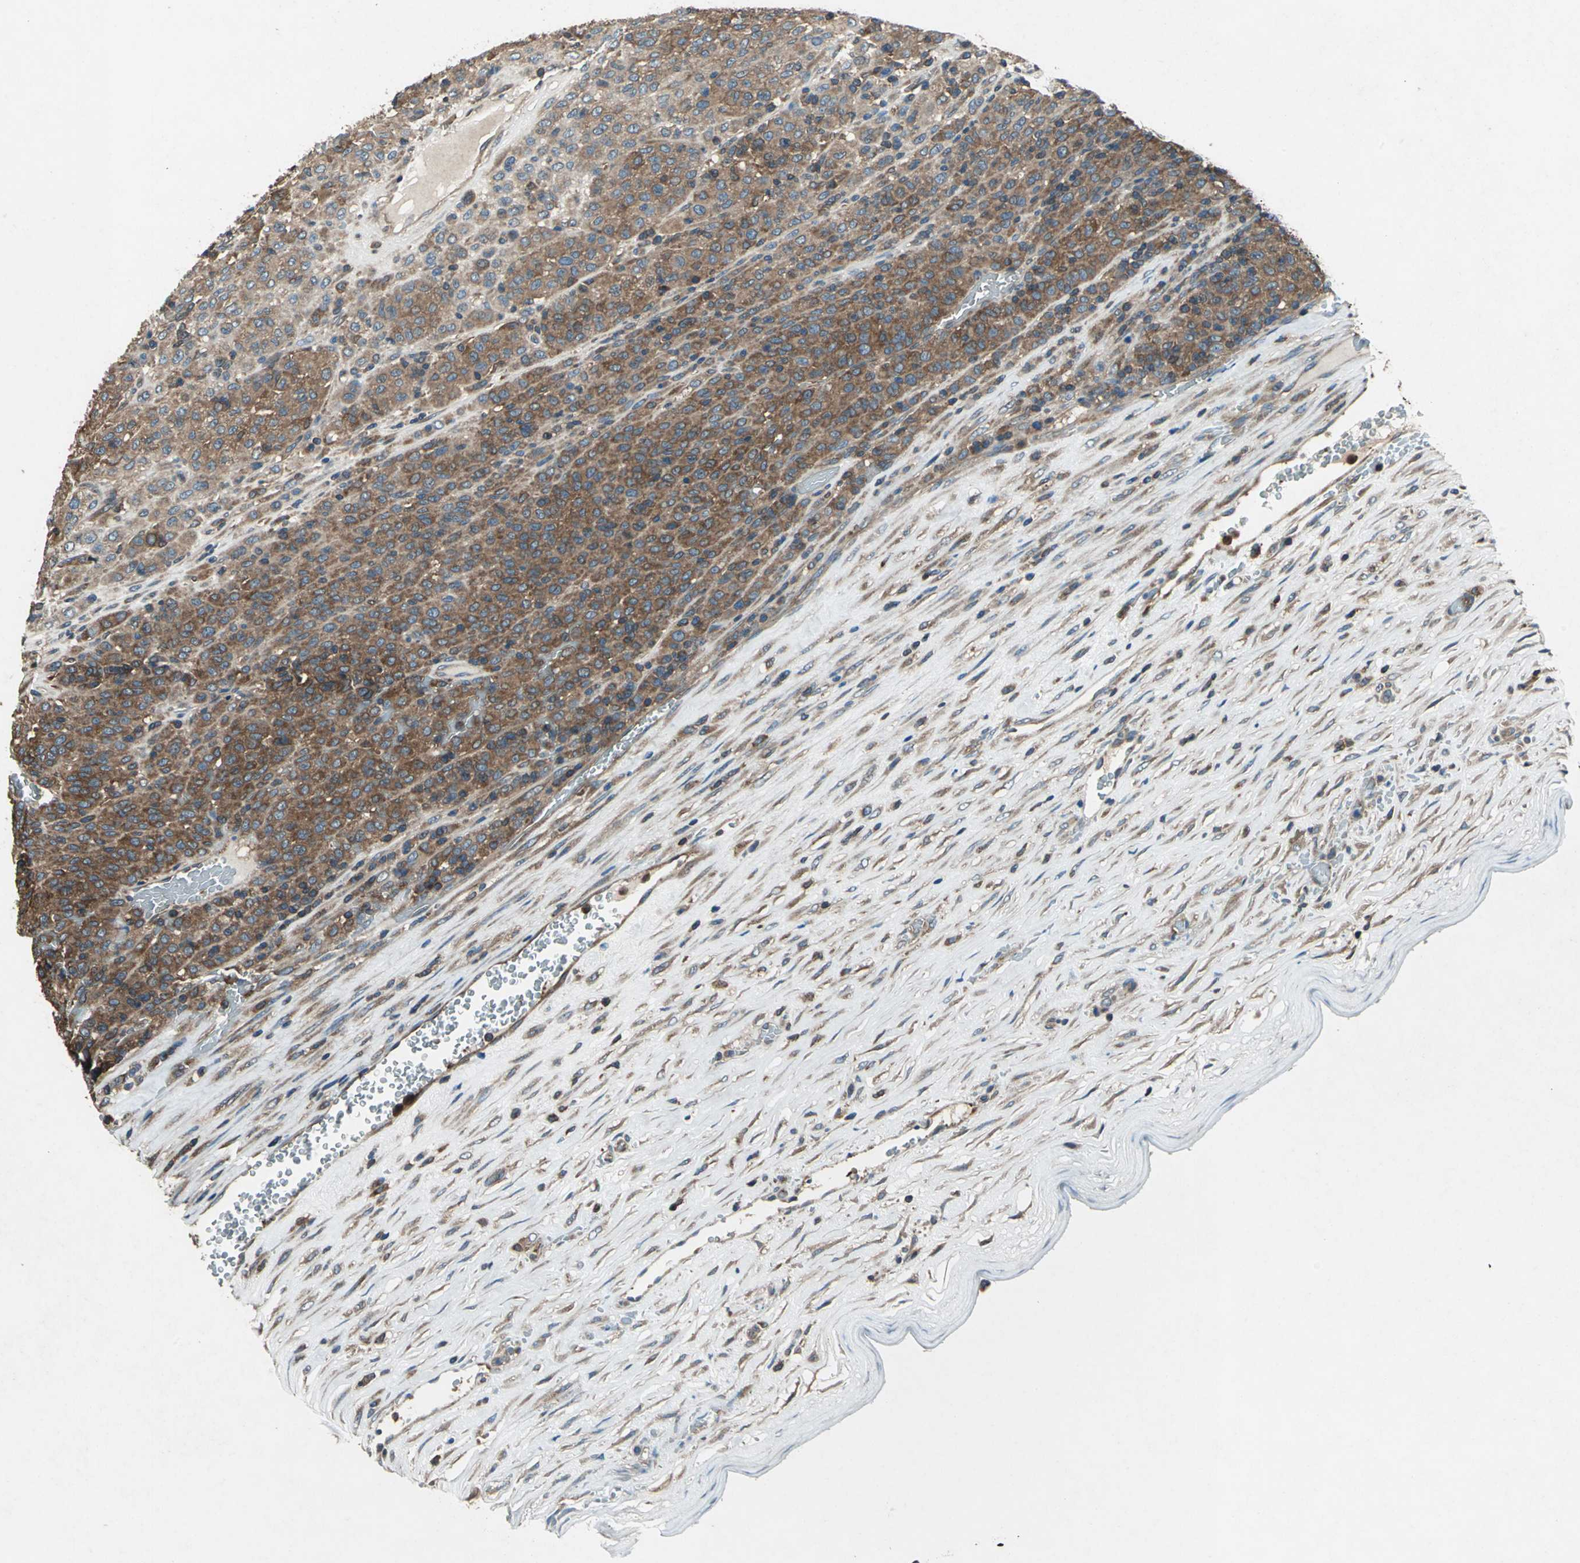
{"staining": {"intensity": "strong", "quantity": ">75%", "location": "cytoplasmic/membranous"}, "tissue": "melanoma", "cell_type": "Tumor cells", "image_type": "cancer", "snomed": [{"axis": "morphology", "description": "Malignant melanoma, Metastatic site"}, {"axis": "topography", "description": "Pancreas"}], "caption": "The image displays immunohistochemical staining of melanoma. There is strong cytoplasmic/membranous positivity is identified in about >75% of tumor cells. Immunohistochemistry (ihc) stains the protein in brown and the nuclei are stained blue.", "gene": "CAPN1", "patient": {"sex": "female", "age": 30}}